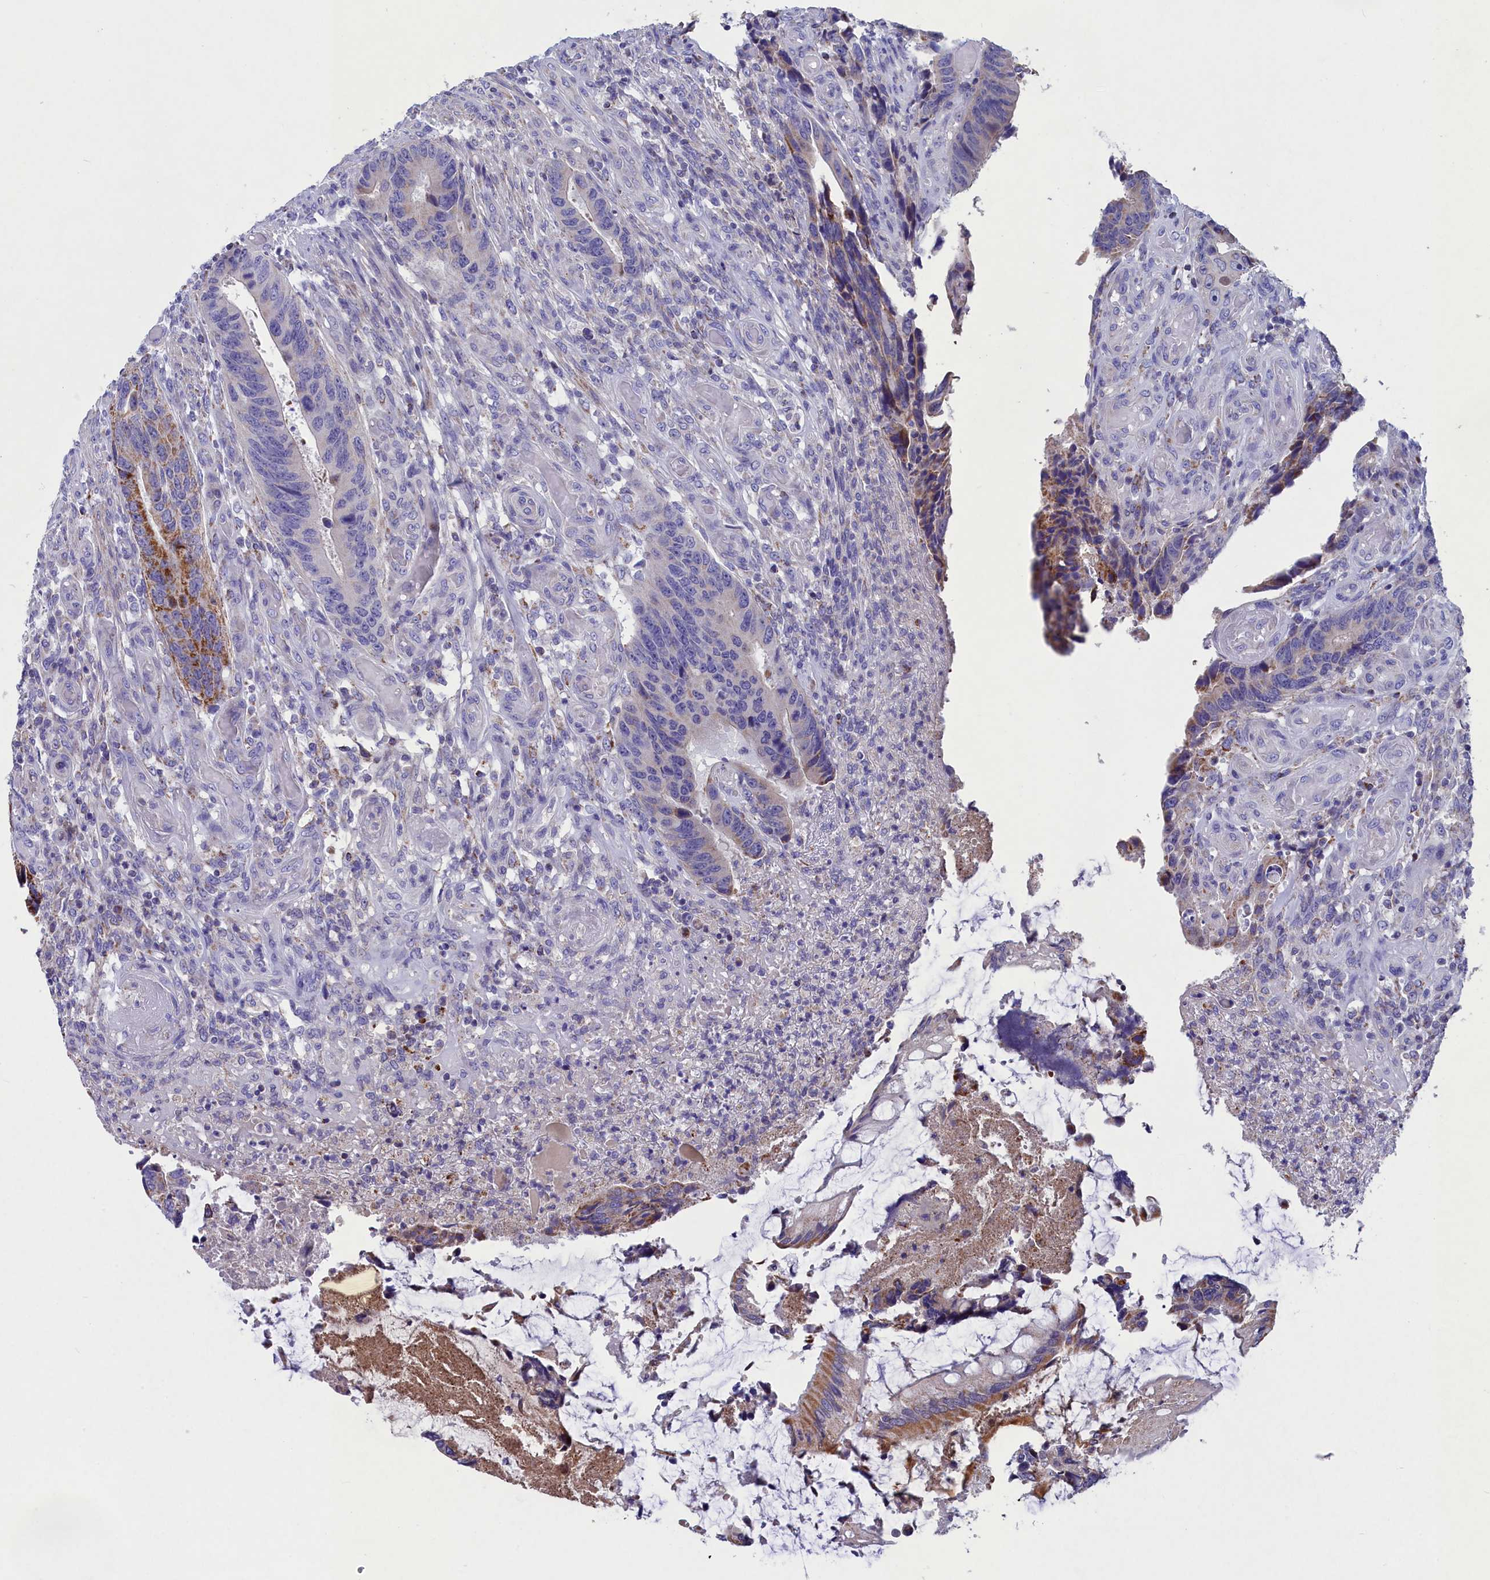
{"staining": {"intensity": "moderate", "quantity": "<25%", "location": "cytoplasmic/membranous"}, "tissue": "colorectal cancer", "cell_type": "Tumor cells", "image_type": "cancer", "snomed": [{"axis": "morphology", "description": "Adenocarcinoma, NOS"}, {"axis": "topography", "description": "Colon"}], "caption": "Tumor cells show low levels of moderate cytoplasmic/membranous staining in approximately <25% of cells in colorectal cancer (adenocarcinoma). (Stains: DAB in brown, nuclei in blue, Microscopy: brightfield microscopy at high magnification).", "gene": "PRDM12", "patient": {"sex": "male", "age": 87}}